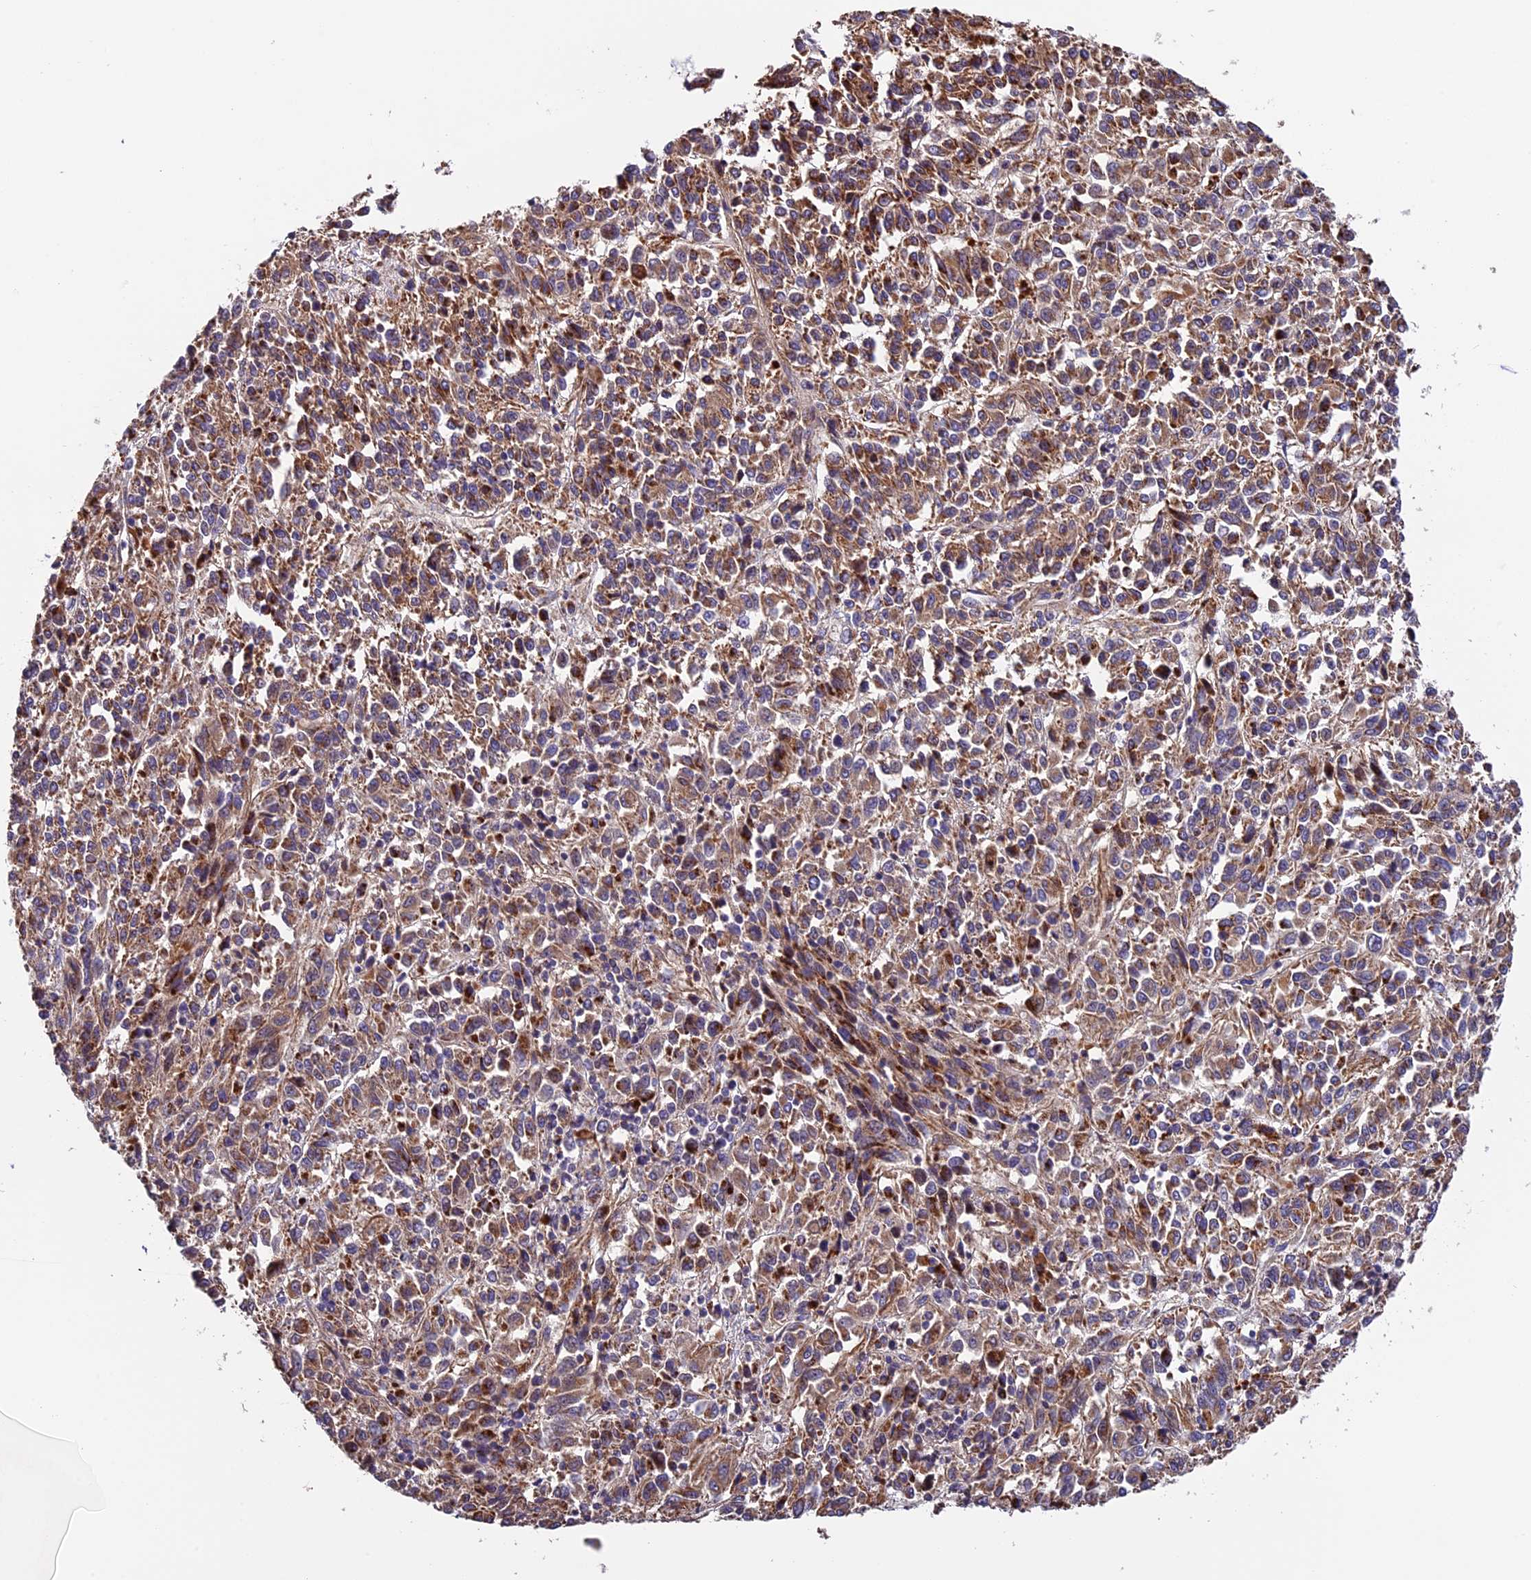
{"staining": {"intensity": "moderate", "quantity": ">75%", "location": "cytoplasmic/membranous"}, "tissue": "melanoma", "cell_type": "Tumor cells", "image_type": "cancer", "snomed": [{"axis": "morphology", "description": "Malignant melanoma, Metastatic site"}, {"axis": "topography", "description": "Lung"}], "caption": "A brown stain highlights moderate cytoplasmic/membranous positivity of a protein in melanoma tumor cells. Nuclei are stained in blue.", "gene": "METTL22", "patient": {"sex": "male", "age": 64}}